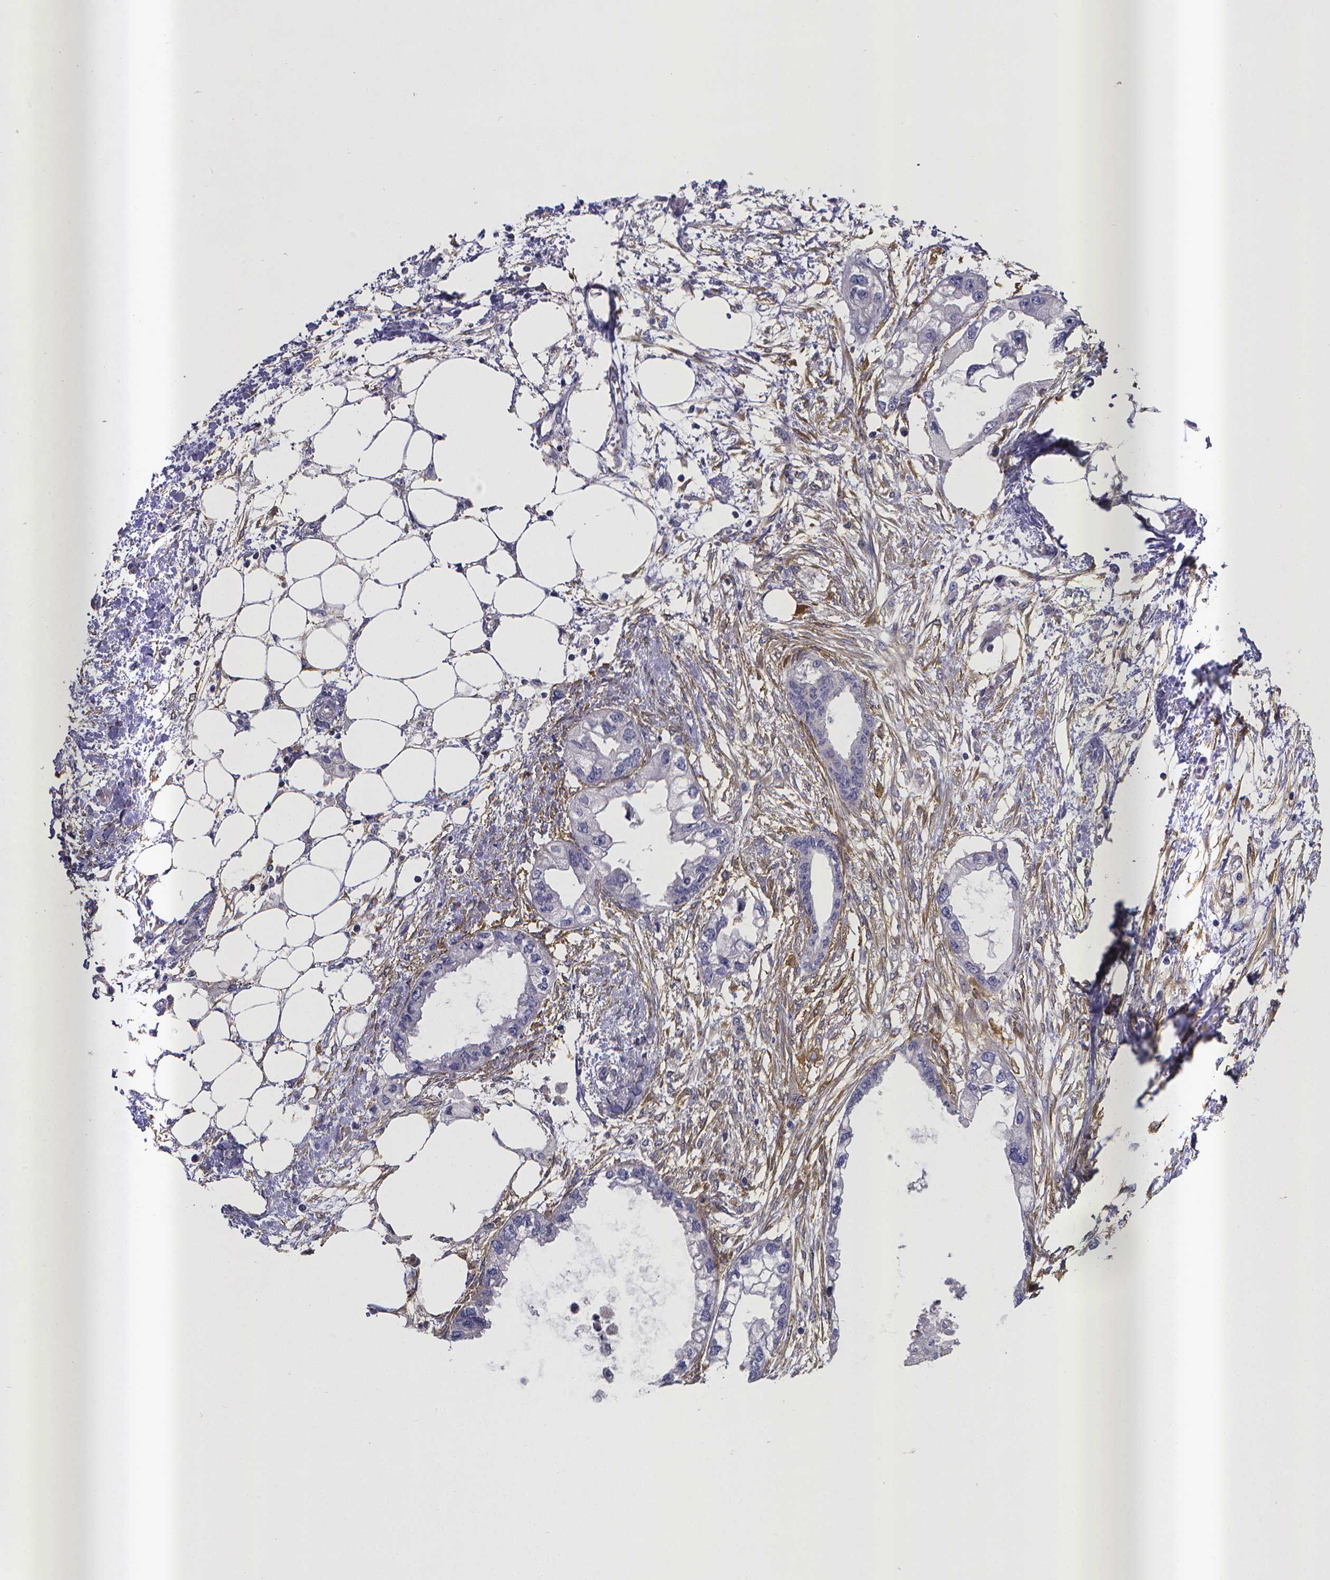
{"staining": {"intensity": "negative", "quantity": "none", "location": "none"}, "tissue": "endometrial cancer", "cell_type": "Tumor cells", "image_type": "cancer", "snomed": [{"axis": "morphology", "description": "Adenocarcinoma, NOS"}, {"axis": "morphology", "description": "Adenocarcinoma, metastatic, NOS"}, {"axis": "topography", "description": "Adipose tissue"}, {"axis": "topography", "description": "Endometrium"}], "caption": "This is a image of immunohistochemistry (IHC) staining of endometrial cancer, which shows no staining in tumor cells.", "gene": "RERG", "patient": {"sex": "female", "age": 67}}